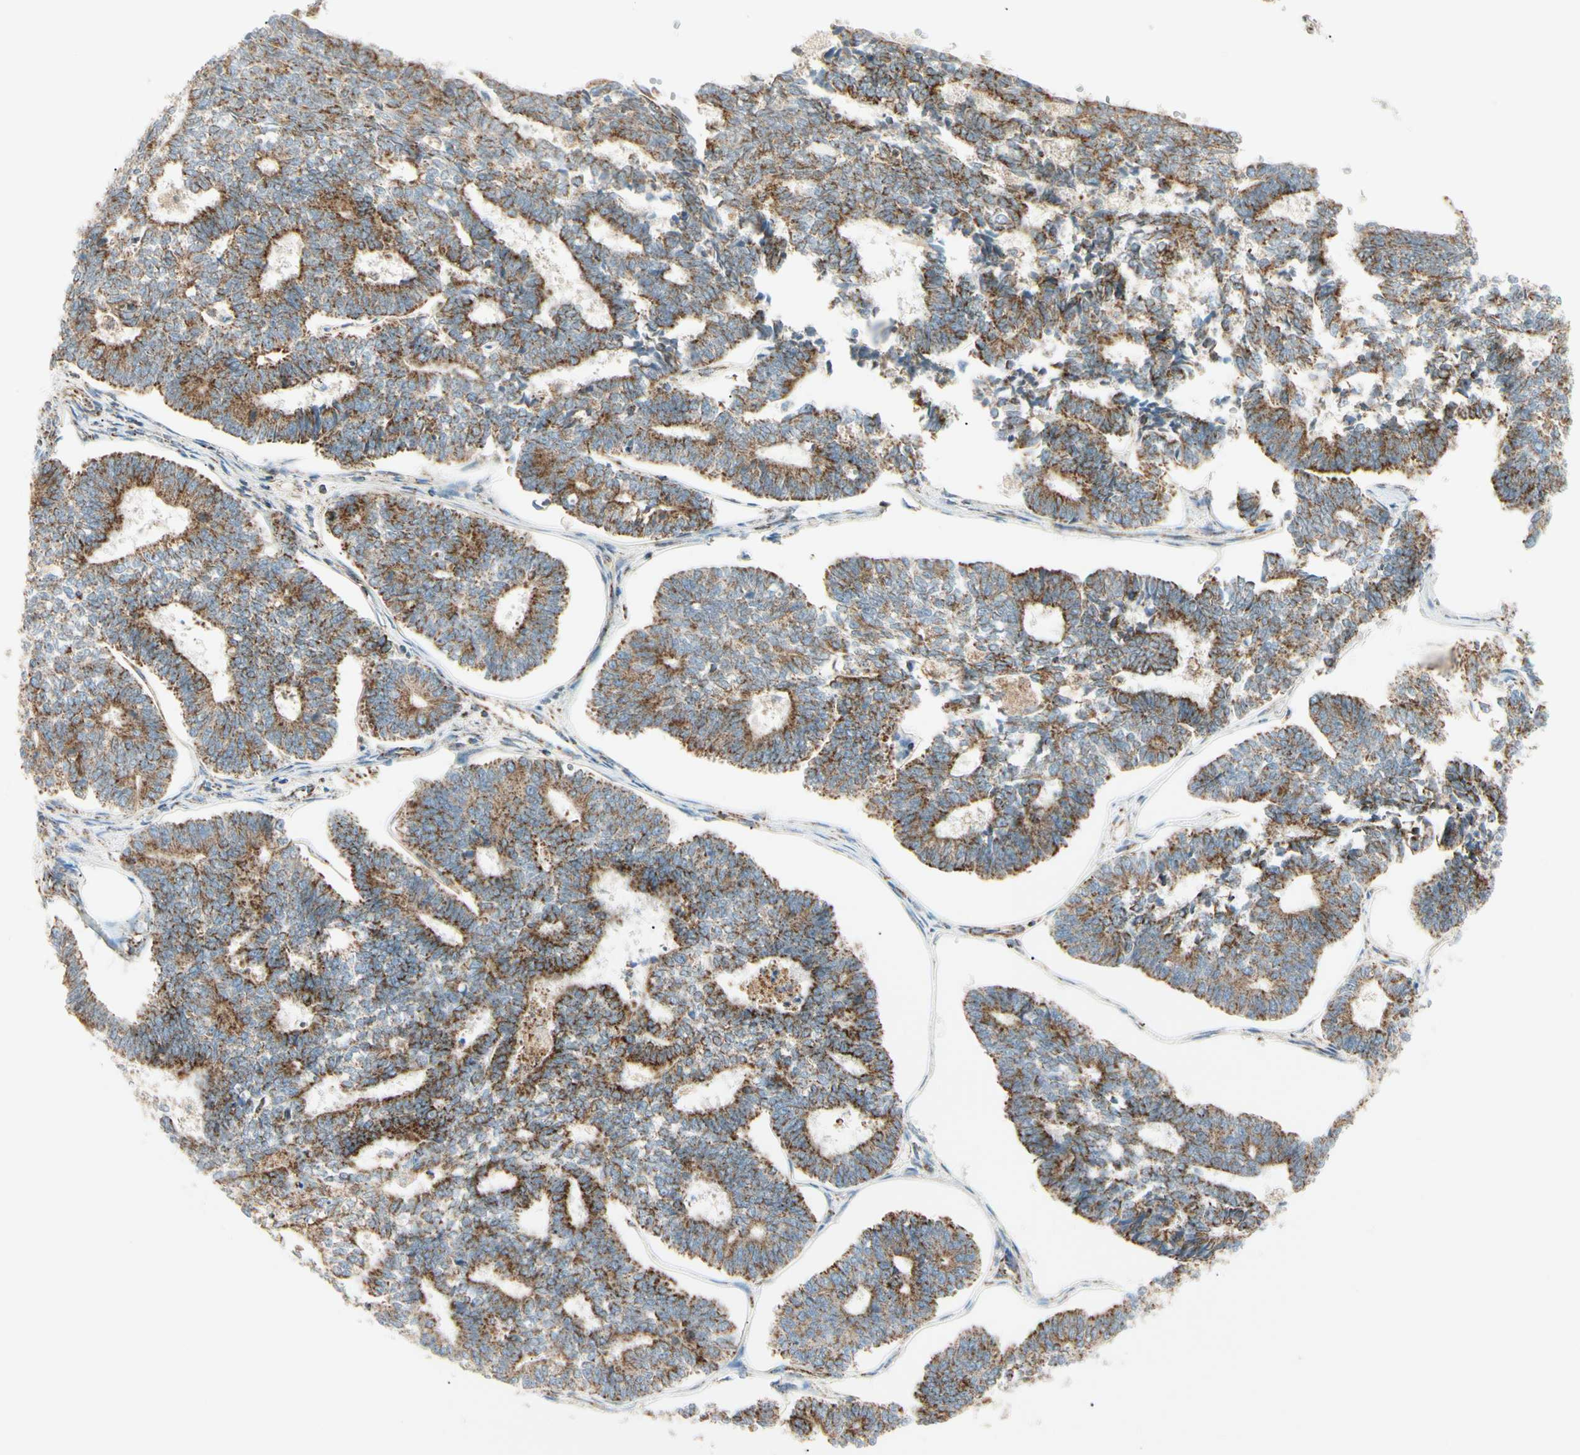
{"staining": {"intensity": "strong", "quantity": ">75%", "location": "cytoplasmic/membranous"}, "tissue": "endometrial cancer", "cell_type": "Tumor cells", "image_type": "cancer", "snomed": [{"axis": "morphology", "description": "Adenocarcinoma, NOS"}, {"axis": "topography", "description": "Endometrium"}], "caption": "This is a histology image of immunohistochemistry staining of endometrial adenocarcinoma, which shows strong positivity in the cytoplasmic/membranous of tumor cells.", "gene": "TBC1D10A", "patient": {"sex": "female", "age": 70}}